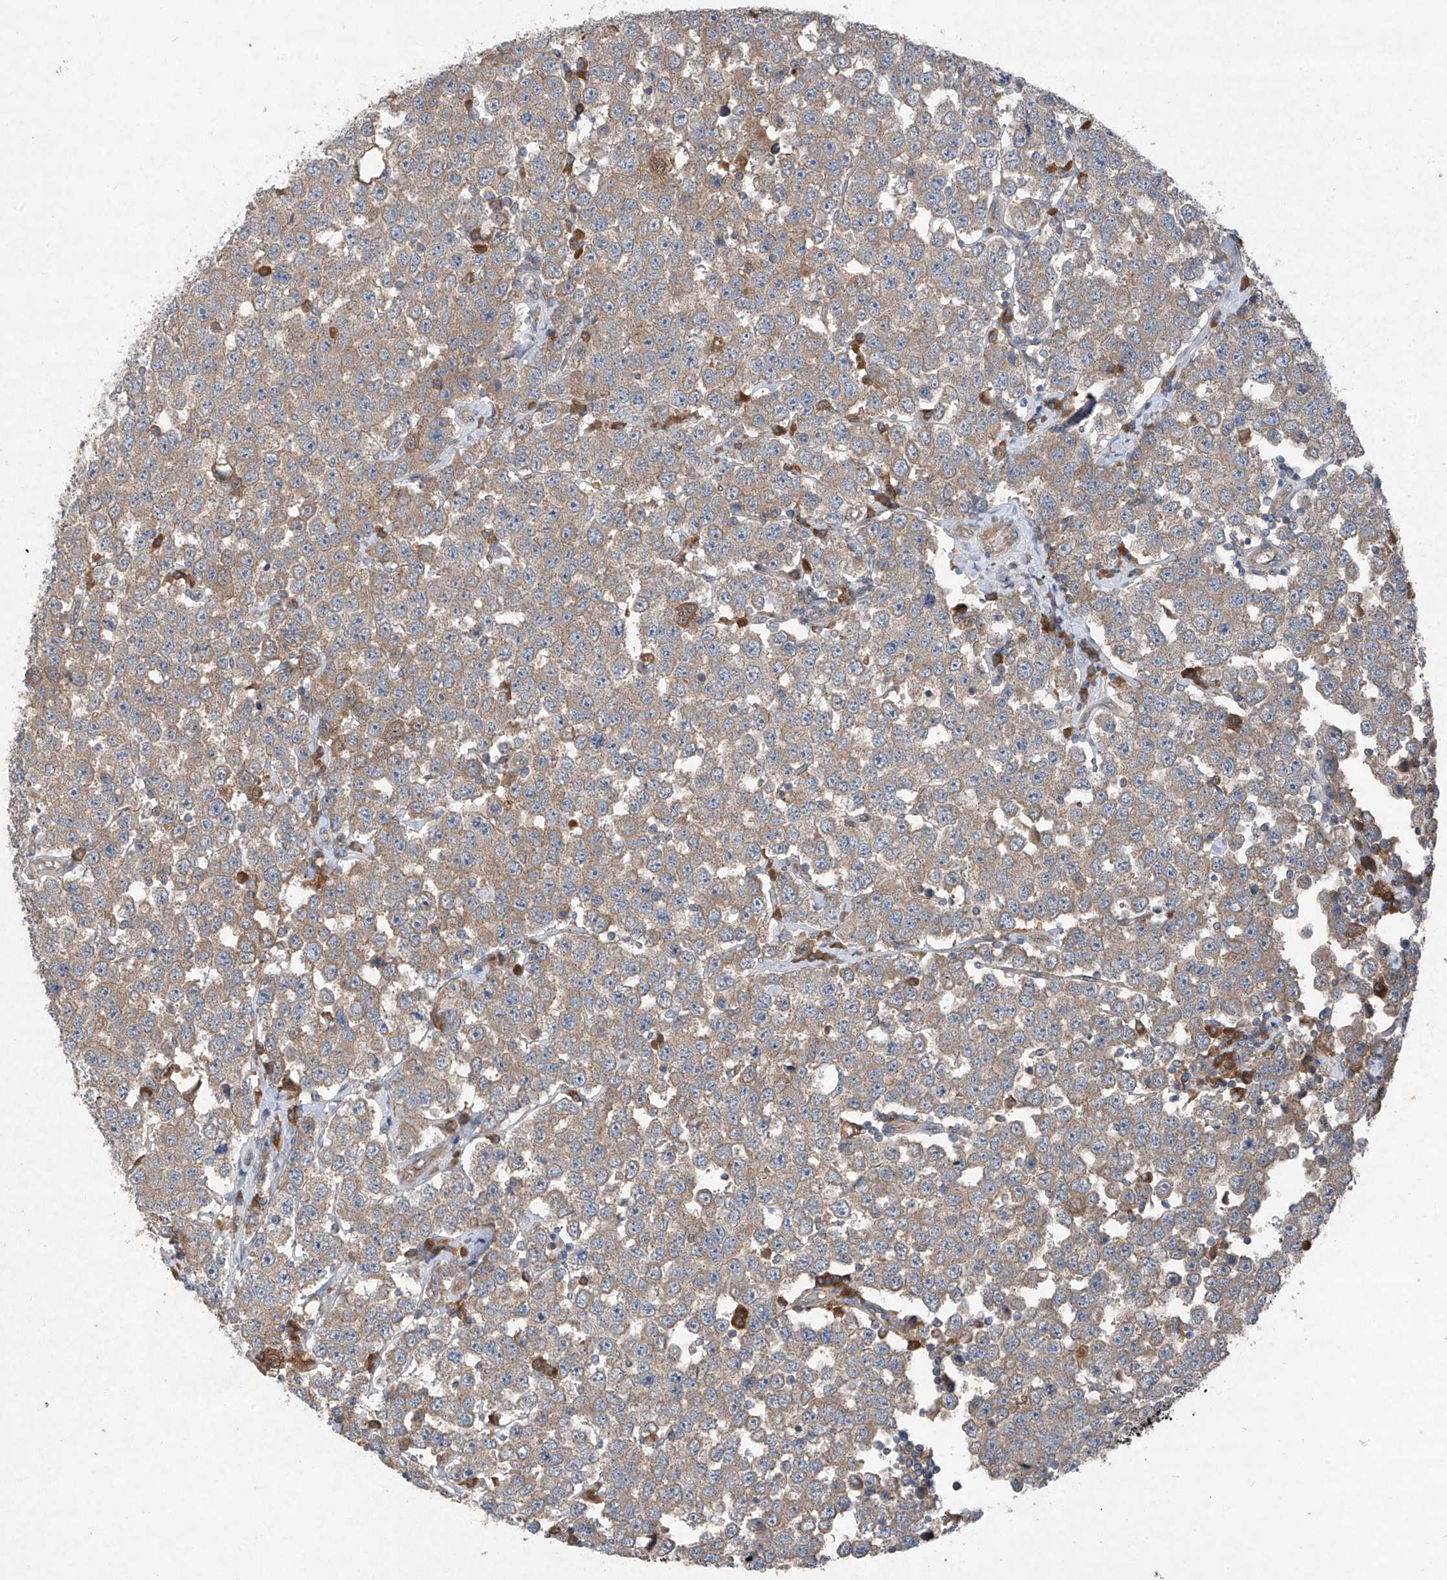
{"staining": {"intensity": "weak", "quantity": ">75%", "location": "cytoplasmic/membranous"}, "tissue": "testis cancer", "cell_type": "Tumor cells", "image_type": "cancer", "snomed": [{"axis": "morphology", "description": "Seminoma, NOS"}, {"axis": "topography", "description": "Testis"}], "caption": "Weak cytoplasmic/membranous protein staining is appreciated in approximately >75% of tumor cells in seminoma (testis).", "gene": "FOXRED2", "patient": {"sex": "male", "age": 28}}